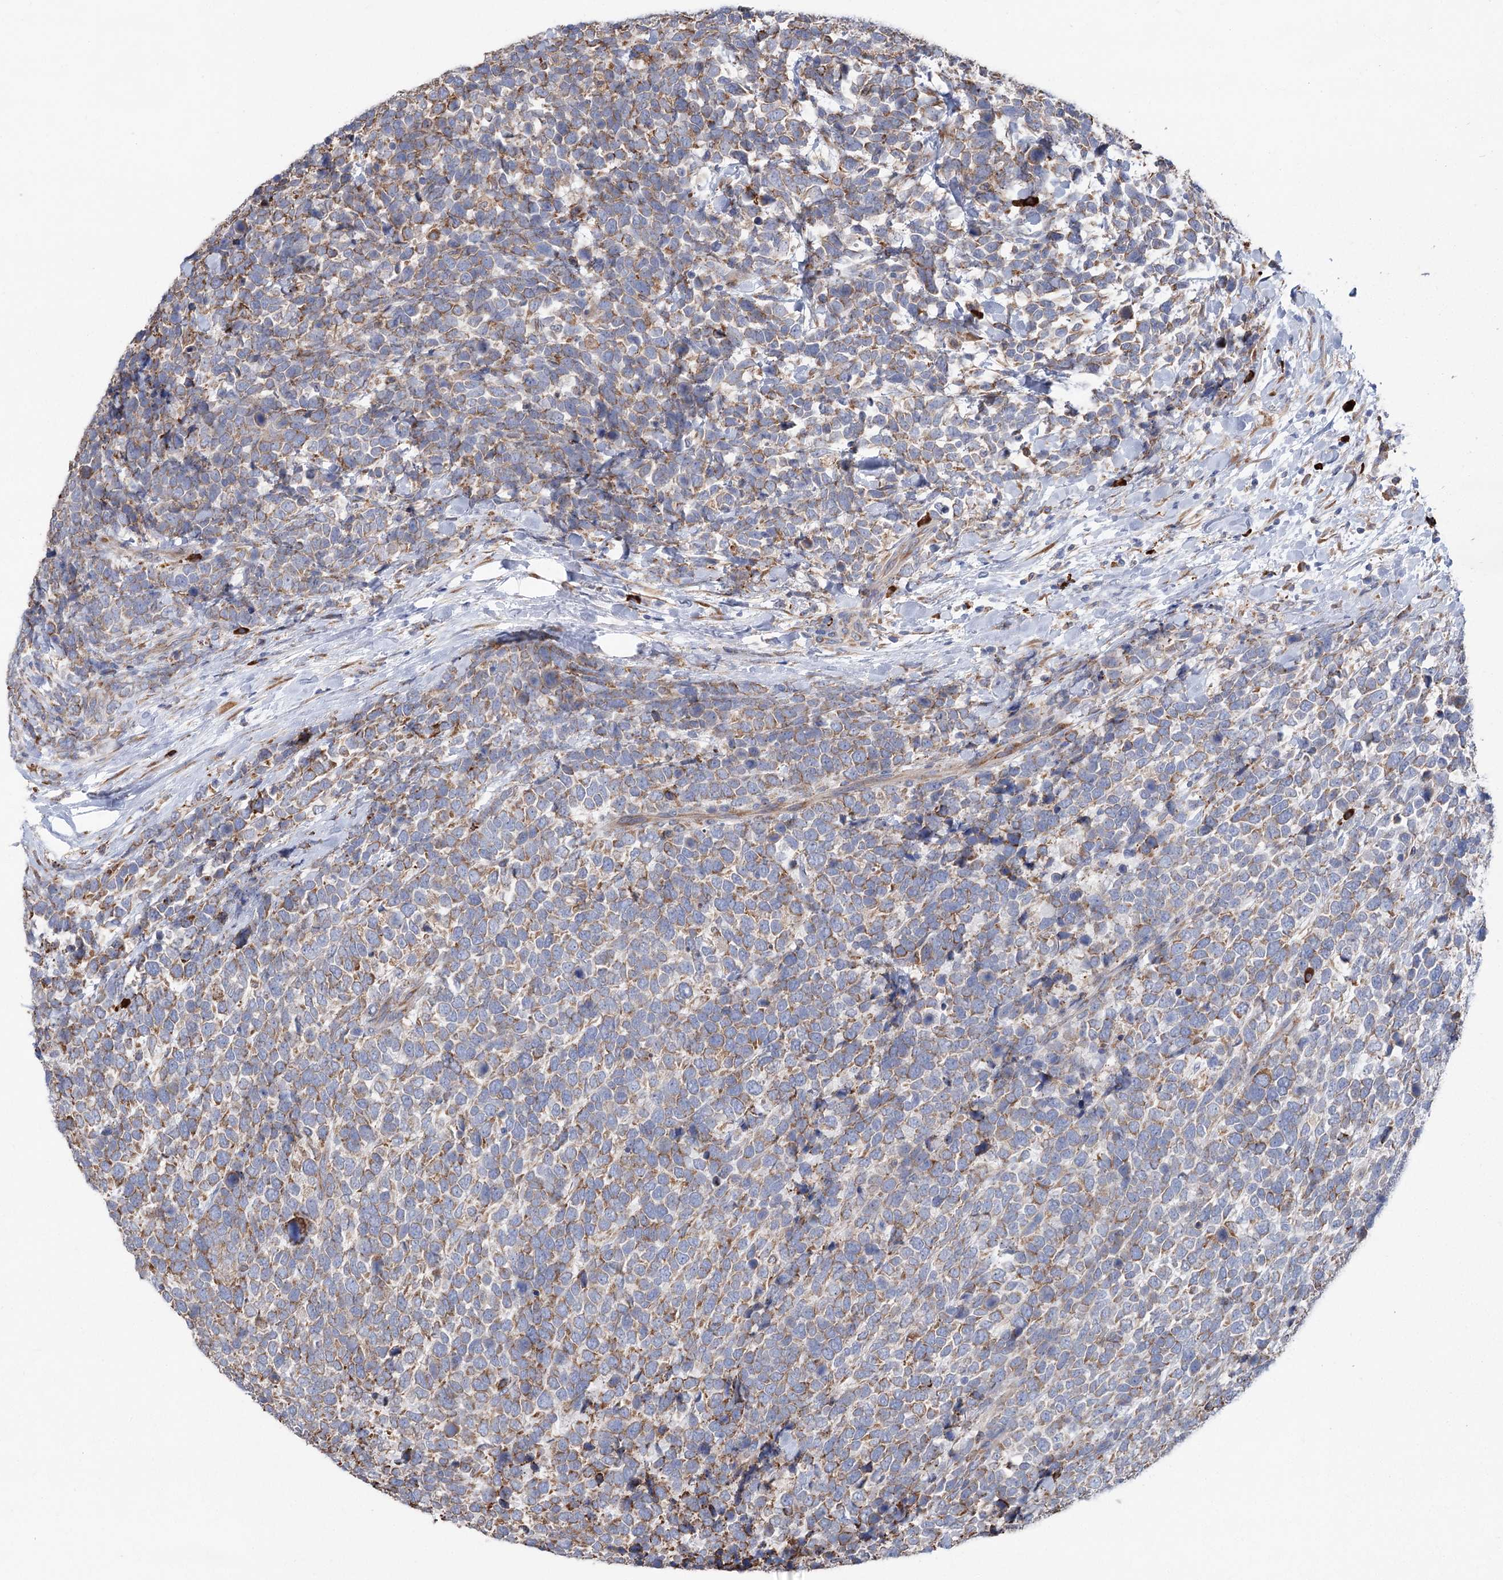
{"staining": {"intensity": "moderate", "quantity": "<25%", "location": "cytoplasmic/membranous"}, "tissue": "urothelial cancer", "cell_type": "Tumor cells", "image_type": "cancer", "snomed": [{"axis": "morphology", "description": "Urothelial carcinoma, High grade"}, {"axis": "topography", "description": "Urinary bladder"}], "caption": "A histopathology image showing moderate cytoplasmic/membranous positivity in approximately <25% of tumor cells in urothelial carcinoma (high-grade), as visualized by brown immunohistochemical staining.", "gene": "METTL24", "patient": {"sex": "female", "age": 82}}